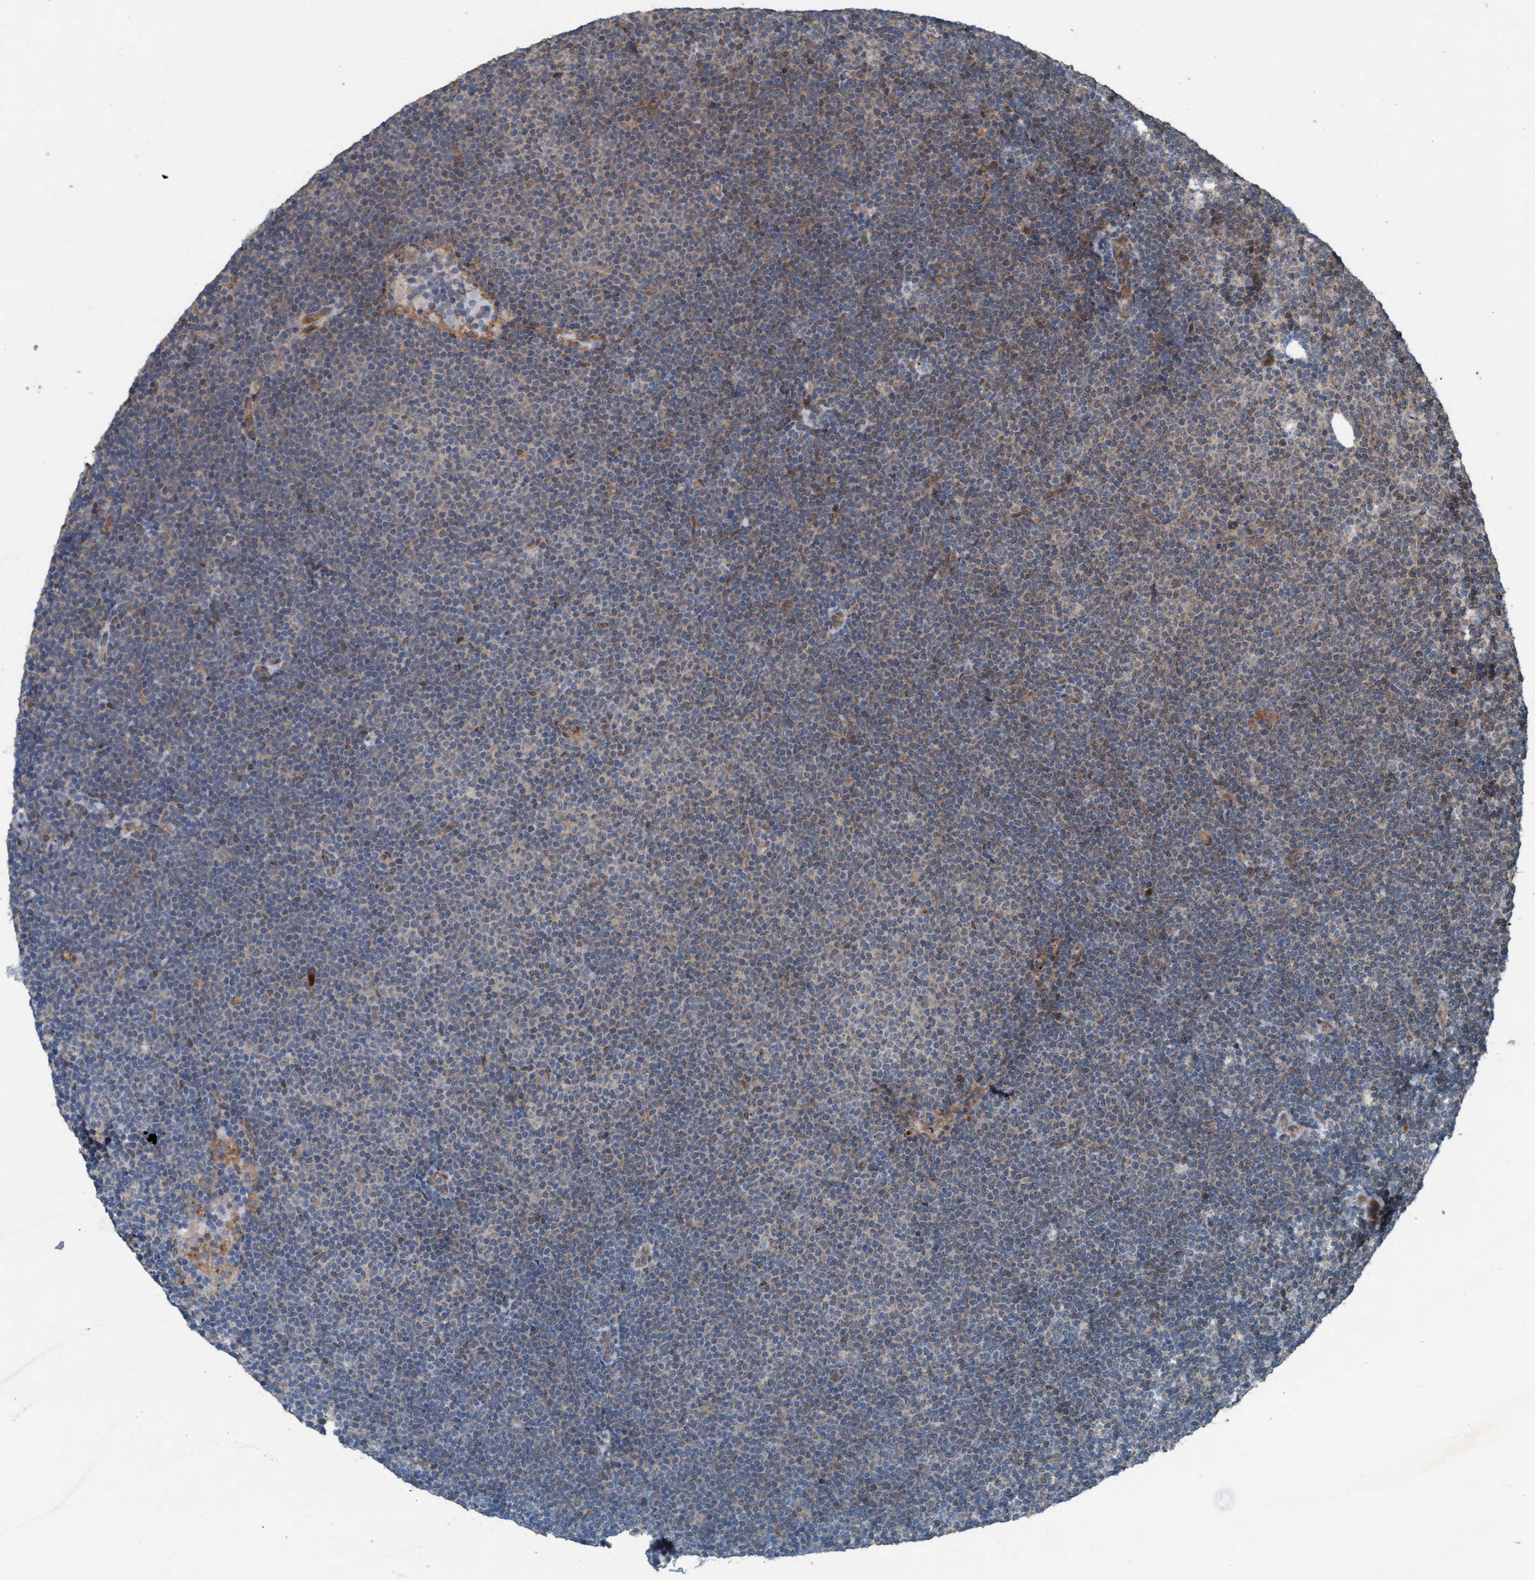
{"staining": {"intensity": "weak", "quantity": "<25%", "location": "cytoplasmic/membranous"}, "tissue": "lymphoma", "cell_type": "Tumor cells", "image_type": "cancer", "snomed": [{"axis": "morphology", "description": "Malignant lymphoma, non-Hodgkin's type, Low grade"}, {"axis": "topography", "description": "Lymph node"}], "caption": "High magnification brightfield microscopy of lymphoma stained with DAB (3,3'-diaminobenzidine) (brown) and counterstained with hematoxylin (blue): tumor cells show no significant positivity. (DAB (3,3'-diaminobenzidine) IHC, high magnification).", "gene": "PLXNB2", "patient": {"sex": "female", "age": 53}}